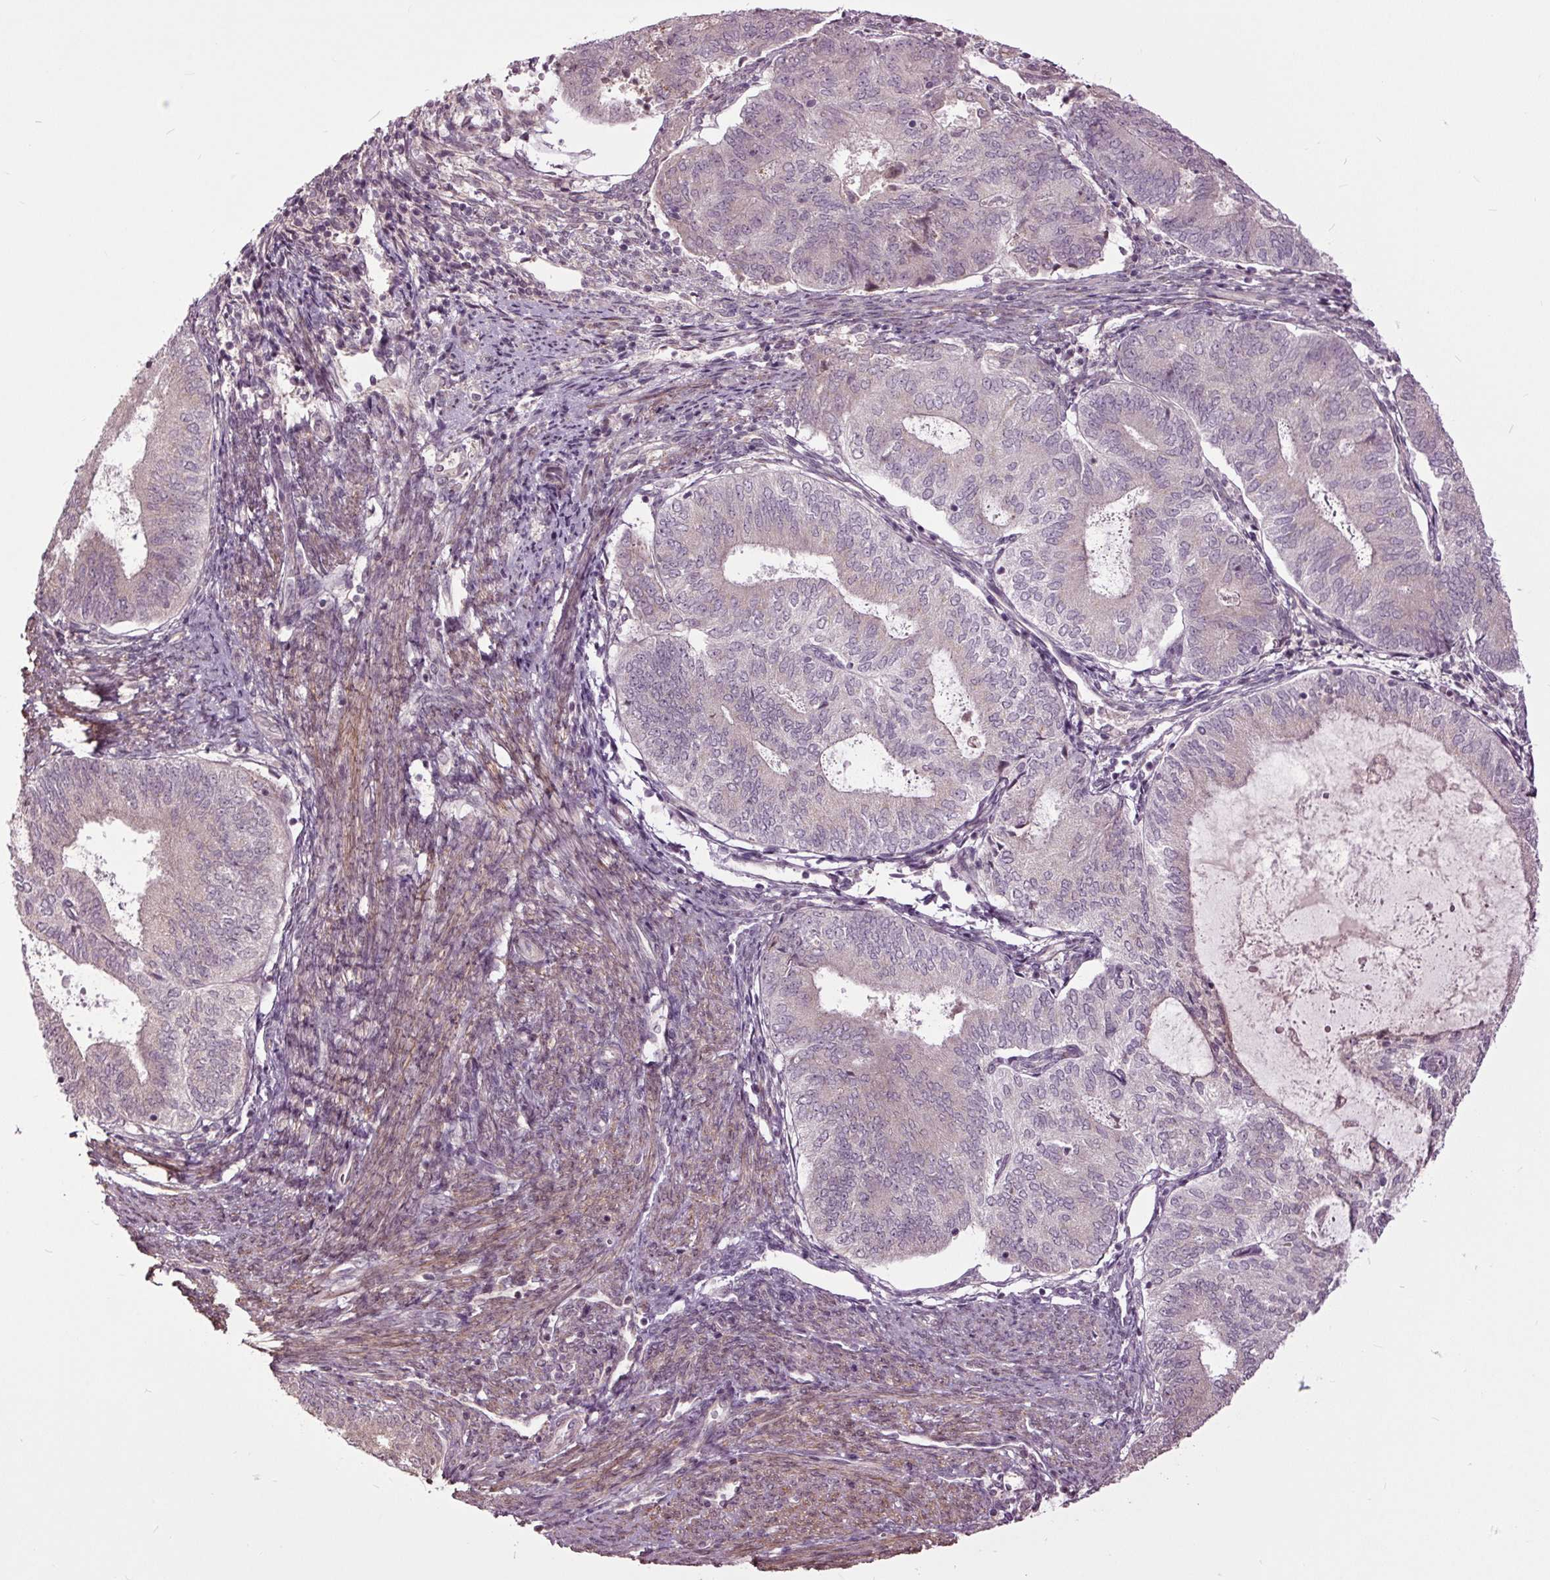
{"staining": {"intensity": "moderate", "quantity": "<25%", "location": "cytoplasmic/membranous"}, "tissue": "endometrial cancer", "cell_type": "Tumor cells", "image_type": "cancer", "snomed": [{"axis": "morphology", "description": "Adenocarcinoma, NOS"}, {"axis": "topography", "description": "Endometrium"}], "caption": "Approximately <25% of tumor cells in endometrial adenocarcinoma show moderate cytoplasmic/membranous protein positivity as visualized by brown immunohistochemical staining.", "gene": "HAUS5", "patient": {"sex": "female", "age": 65}}